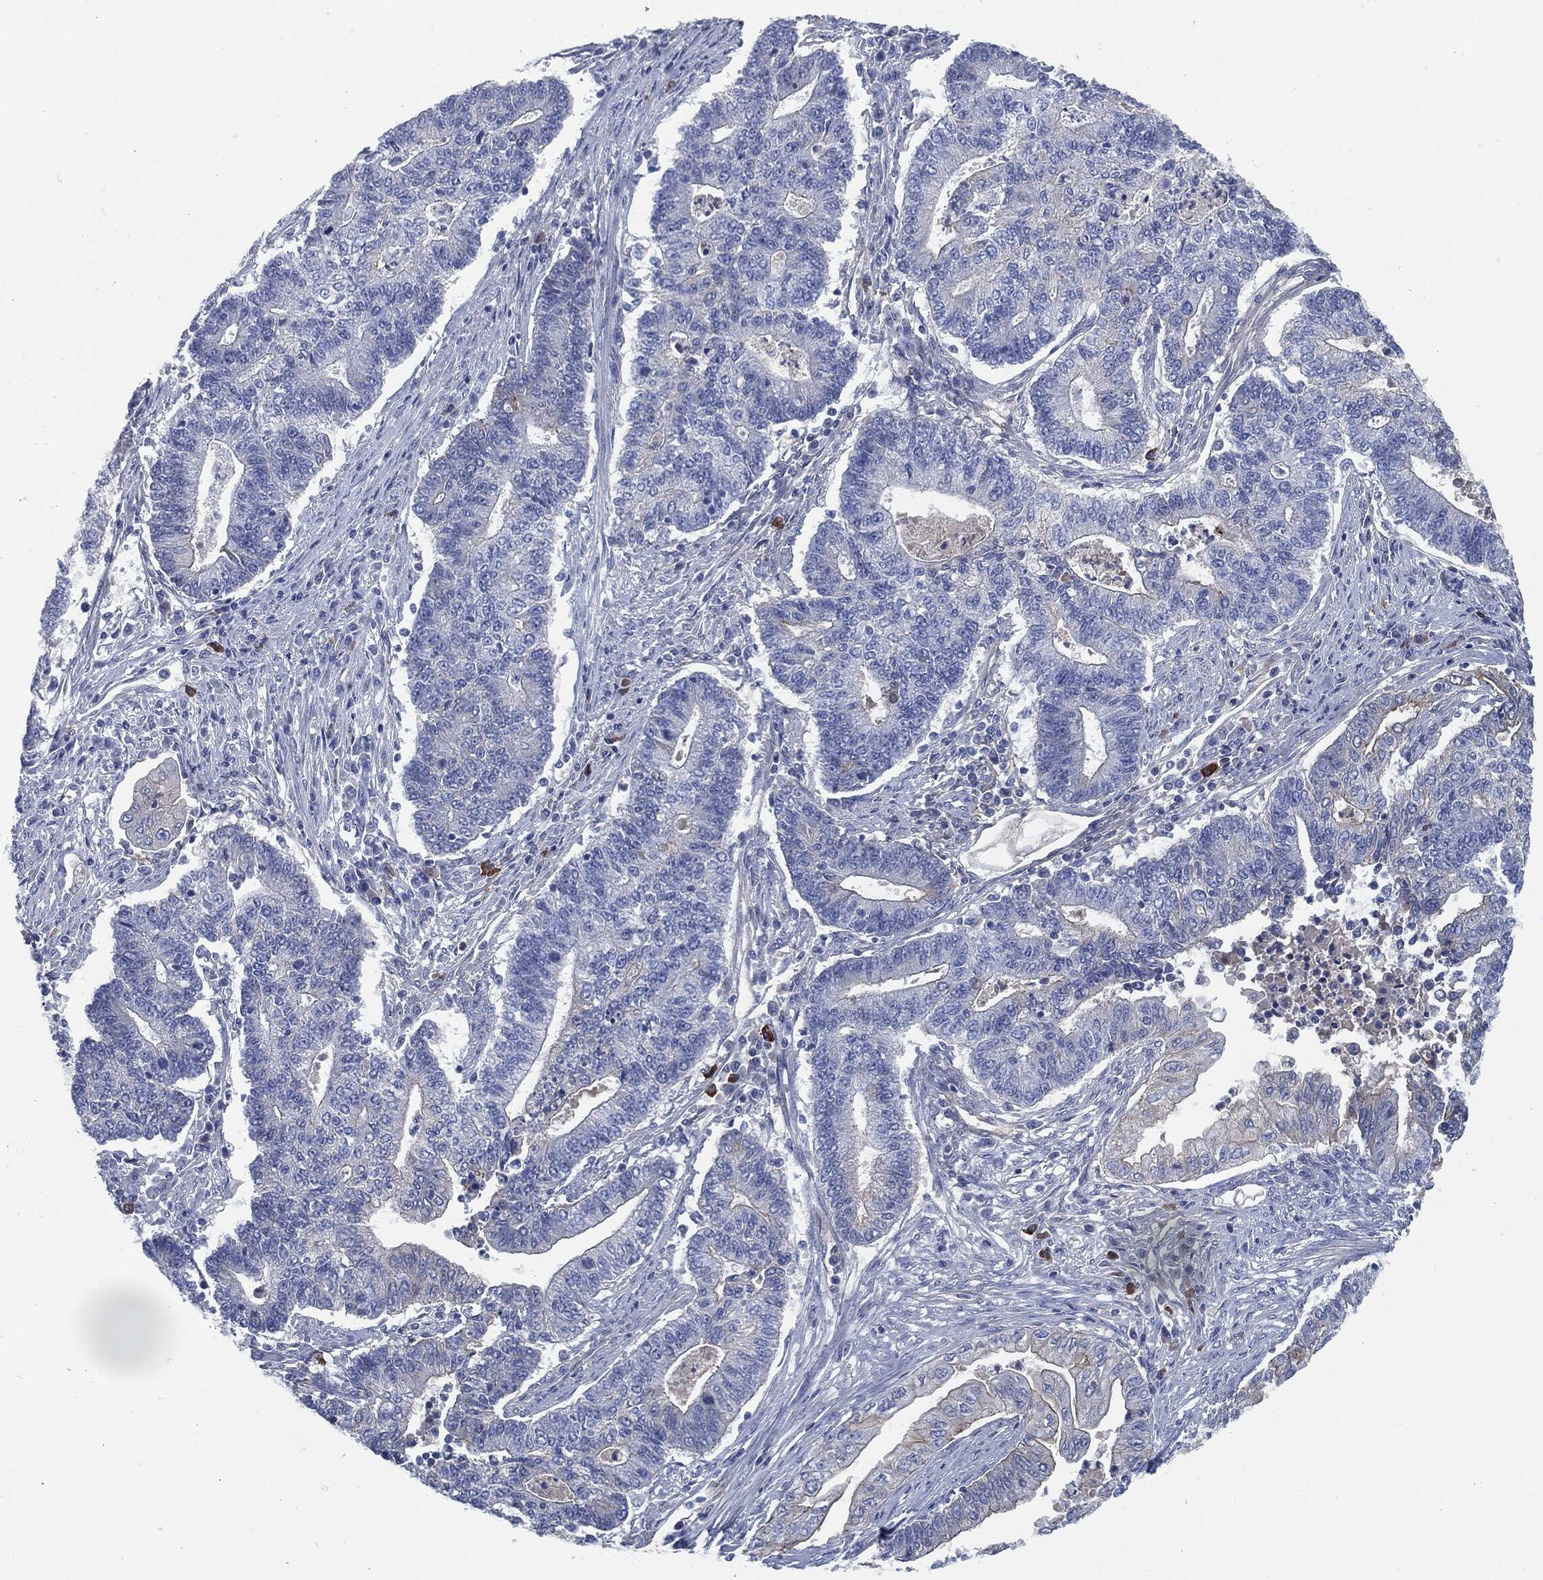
{"staining": {"intensity": "negative", "quantity": "none", "location": "none"}, "tissue": "endometrial cancer", "cell_type": "Tumor cells", "image_type": "cancer", "snomed": [{"axis": "morphology", "description": "Adenocarcinoma, NOS"}, {"axis": "topography", "description": "Uterus"}, {"axis": "topography", "description": "Endometrium"}], "caption": "DAB immunohistochemical staining of human adenocarcinoma (endometrial) demonstrates no significant positivity in tumor cells.", "gene": "SVIL", "patient": {"sex": "female", "age": 54}}